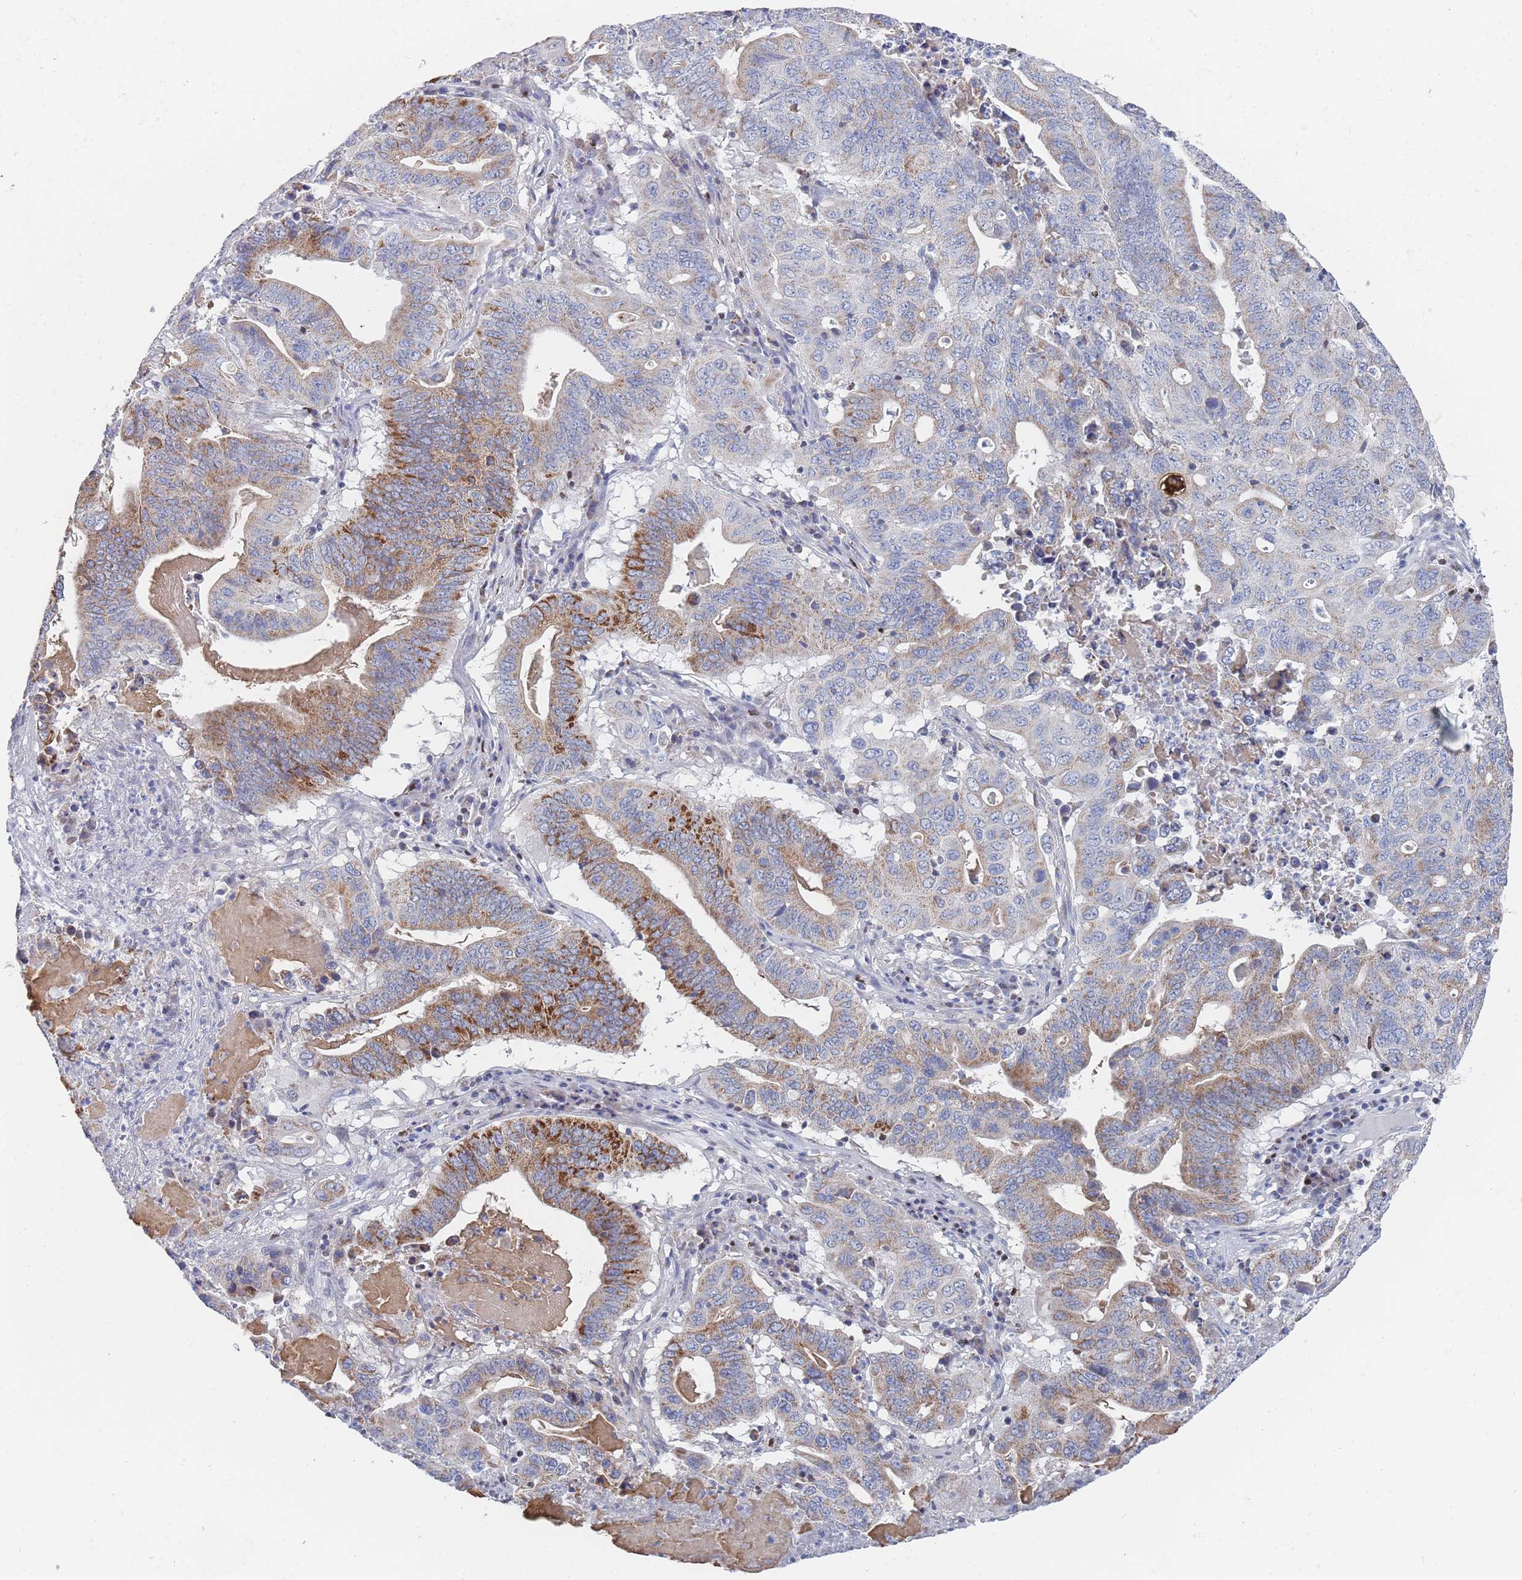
{"staining": {"intensity": "moderate", "quantity": "25%-75%", "location": "cytoplasmic/membranous"}, "tissue": "lung cancer", "cell_type": "Tumor cells", "image_type": "cancer", "snomed": [{"axis": "morphology", "description": "Adenocarcinoma, NOS"}, {"axis": "topography", "description": "Lung"}], "caption": "An IHC histopathology image of neoplastic tissue is shown. Protein staining in brown labels moderate cytoplasmic/membranous positivity in lung adenocarcinoma within tumor cells.", "gene": "IKZF4", "patient": {"sex": "female", "age": 60}}